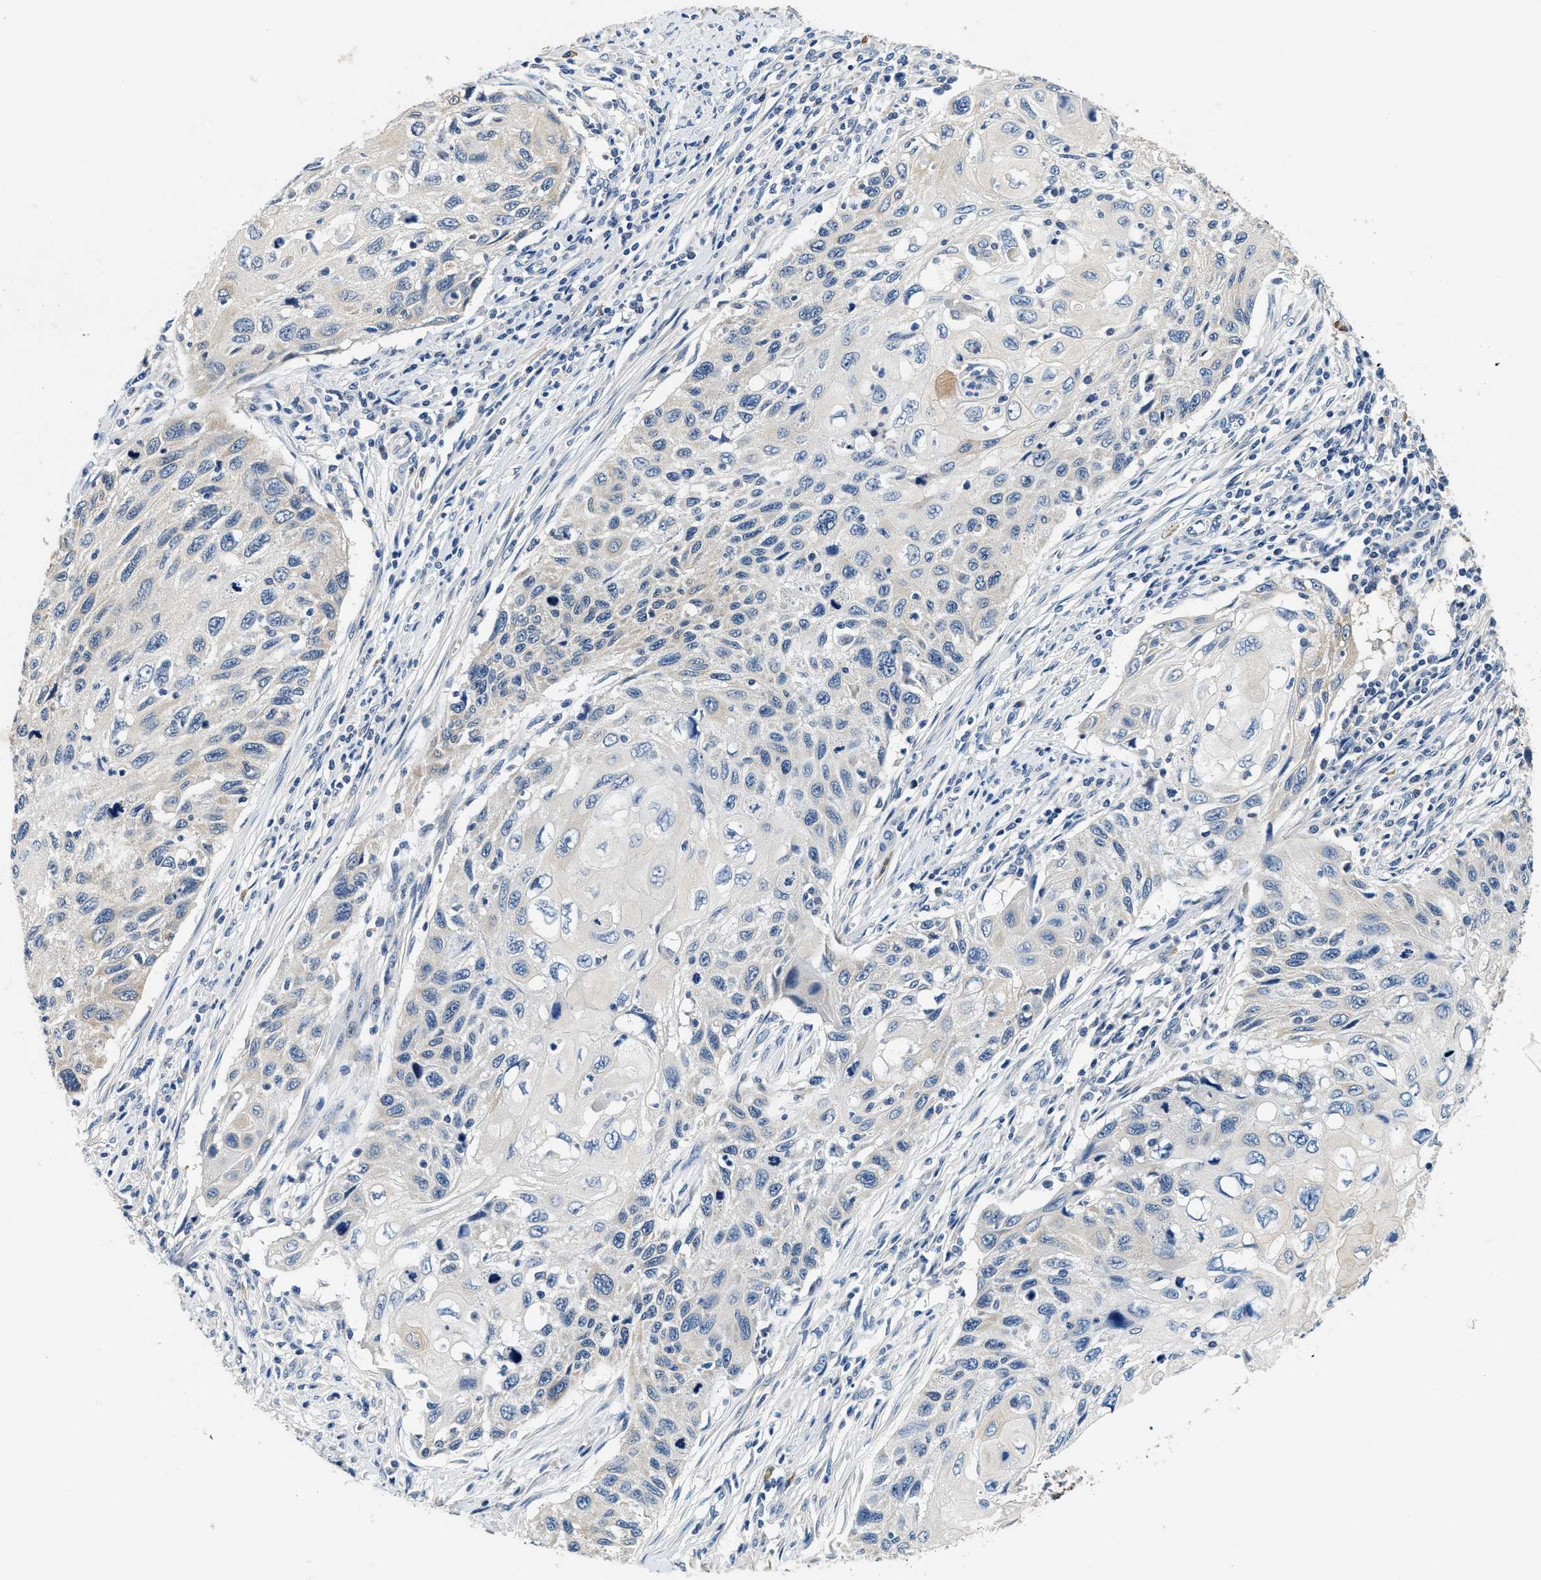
{"staining": {"intensity": "negative", "quantity": "none", "location": "none"}, "tissue": "cervical cancer", "cell_type": "Tumor cells", "image_type": "cancer", "snomed": [{"axis": "morphology", "description": "Squamous cell carcinoma, NOS"}, {"axis": "topography", "description": "Cervix"}], "caption": "Tumor cells show no significant protein staining in cervical squamous cell carcinoma.", "gene": "ALDH3A2", "patient": {"sex": "female", "age": 70}}